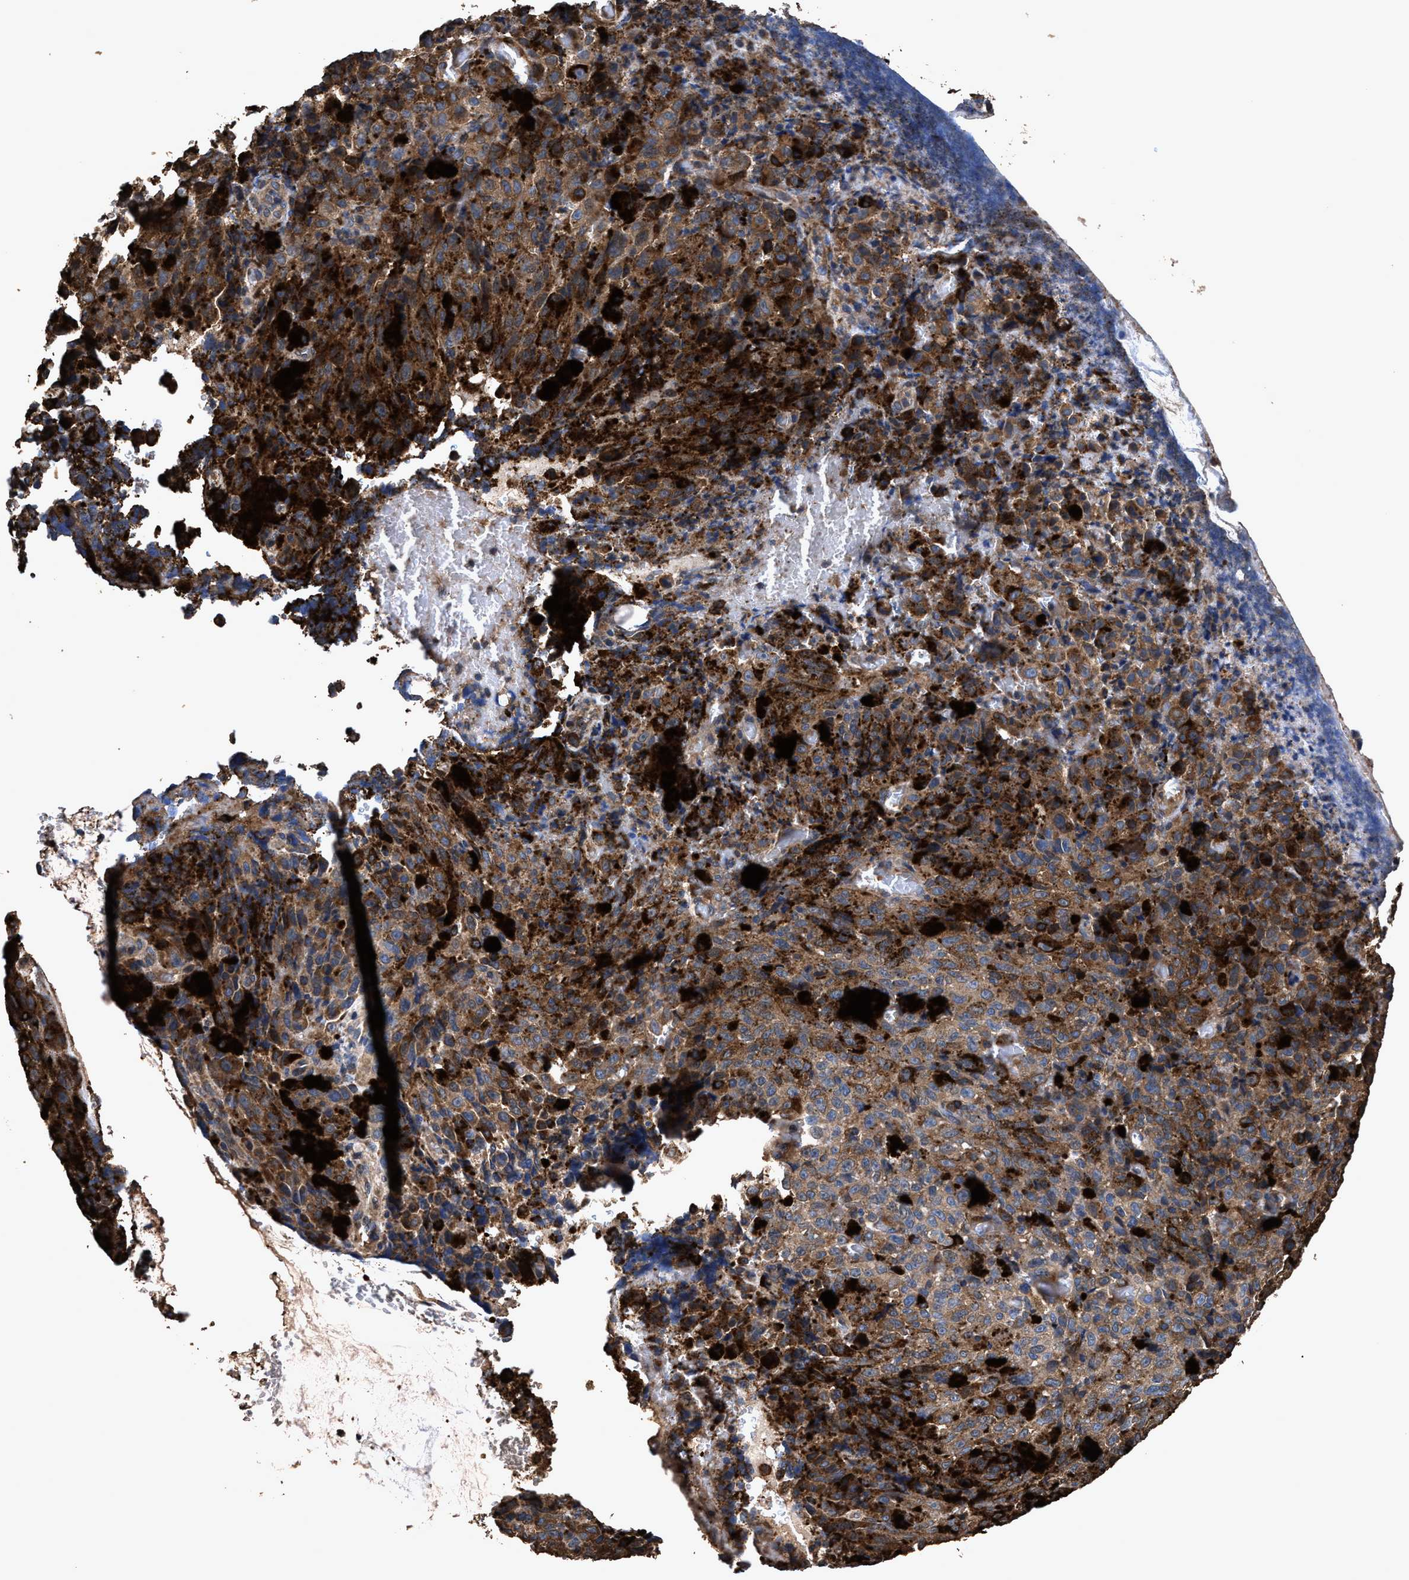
{"staining": {"intensity": "moderate", "quantity": ">75%", "location": "cytoplasmic/membranous"}, "tissue": "melanoma", "cell_type": "Tumor cells", "image_type": "cancer", "snomed": [{"axis": "morphology", "description": "Malignant melanoma, NOS"}, {"axis": "topography", "description": "Rectum"}], "caption": "Human melanoma stained with a brown dye exhibits moderate cytoplasmic/membranous positive staining in about >75% of tumor cells.", "gene": "ZMYND19", "patient": {"sex": "female", "age": 81}}